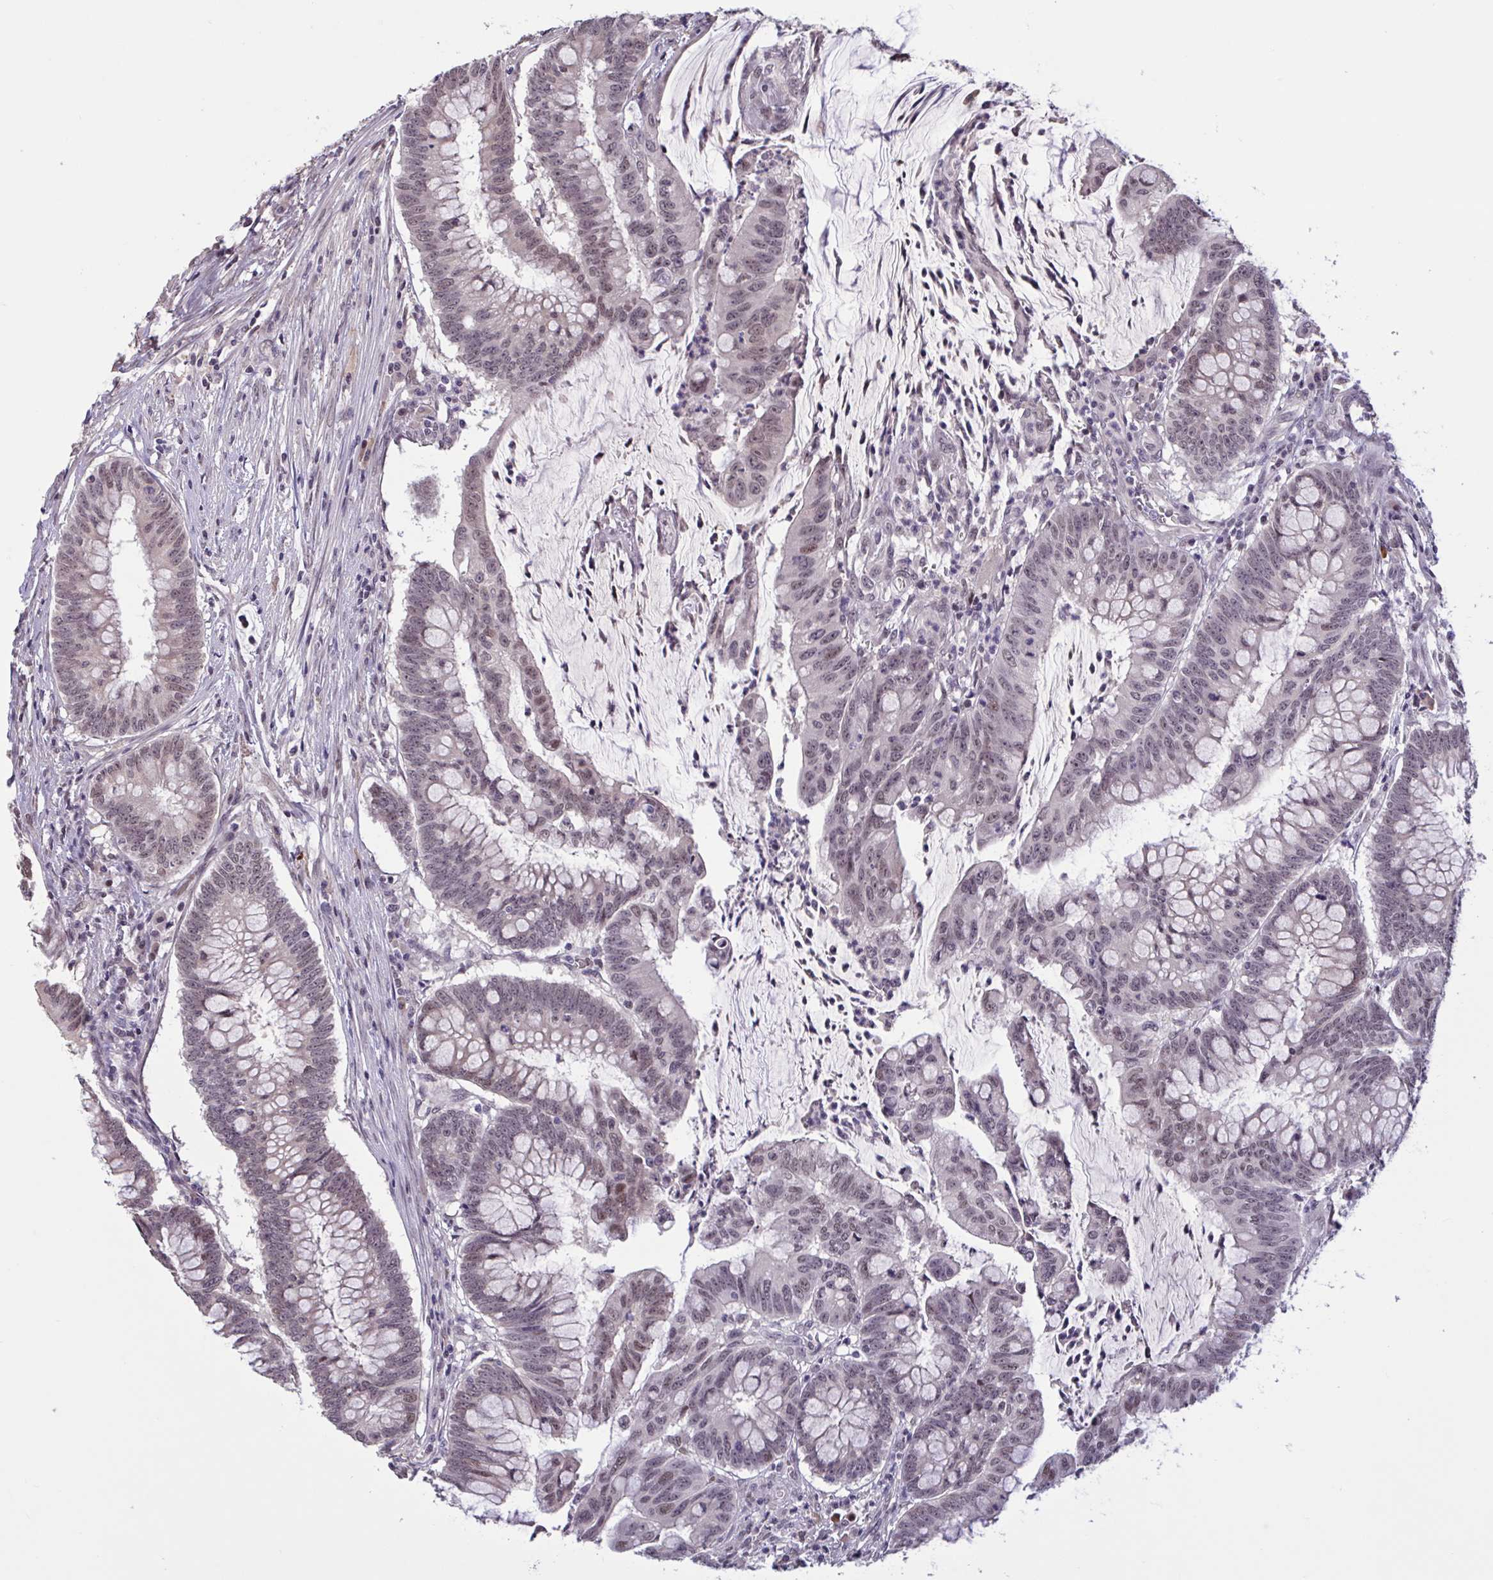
{"staining": {"intensity": "weak", "quantity": "25%-75%", "location": "nuclear"}, "tissue": "colorectal cancer", "cell_type": "Tumor cells", "image_type": "cancer", "snomed": [{"axis": "morphology", "description": "Adenocarcinoma, NOS"}, {"axis": "topography", "description": "Colon"}], "caption": "Adenocarcinoma (colorectal) stained with DAB (3,3'-diaminobenzidine) IHC demonstrates low levels of weak nuclear positivity in about 25%-75% of tumor cells.", "gene": "ZNF414", "patient": {"sex": "male", "age": 62}}